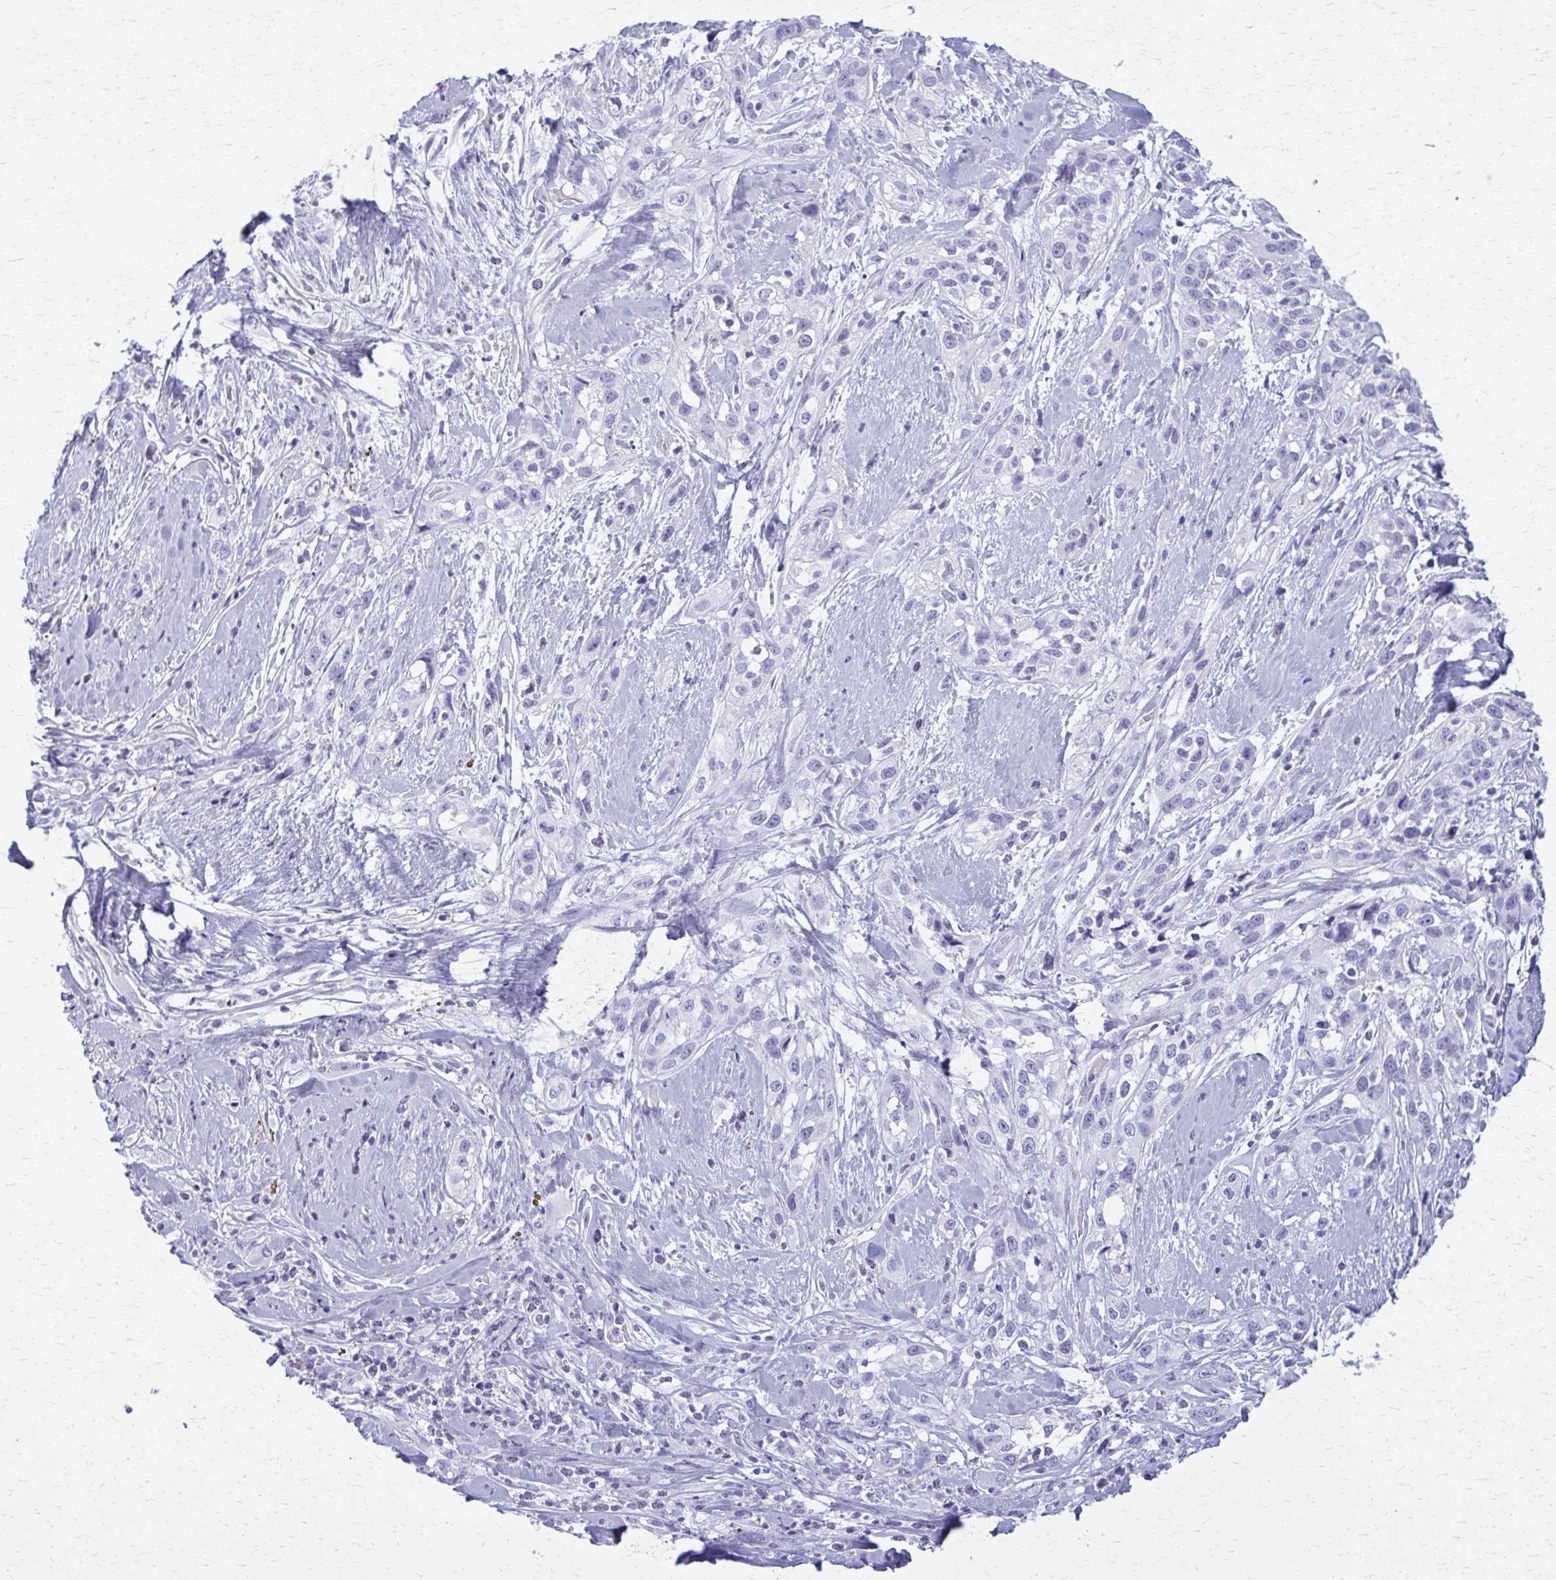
{"staining": {"intensity": "negative", "quantity": "none", "location": "none"}, "tissue": "skin cancer", "cell_type": "Tumor cells", "image_type": "cancer", "snomed": [{"axis": "morphology", "description": "Squamous cell carcinoma, NOS"}, {"axis": "topography", "description": "Skin"}], "caption": "The image exhibits no staining of tumor cells in skin cancer (squamous cell carcinoma).", "gene": "ACSM2B", "patient": {"sex": "male", "age": 82}}